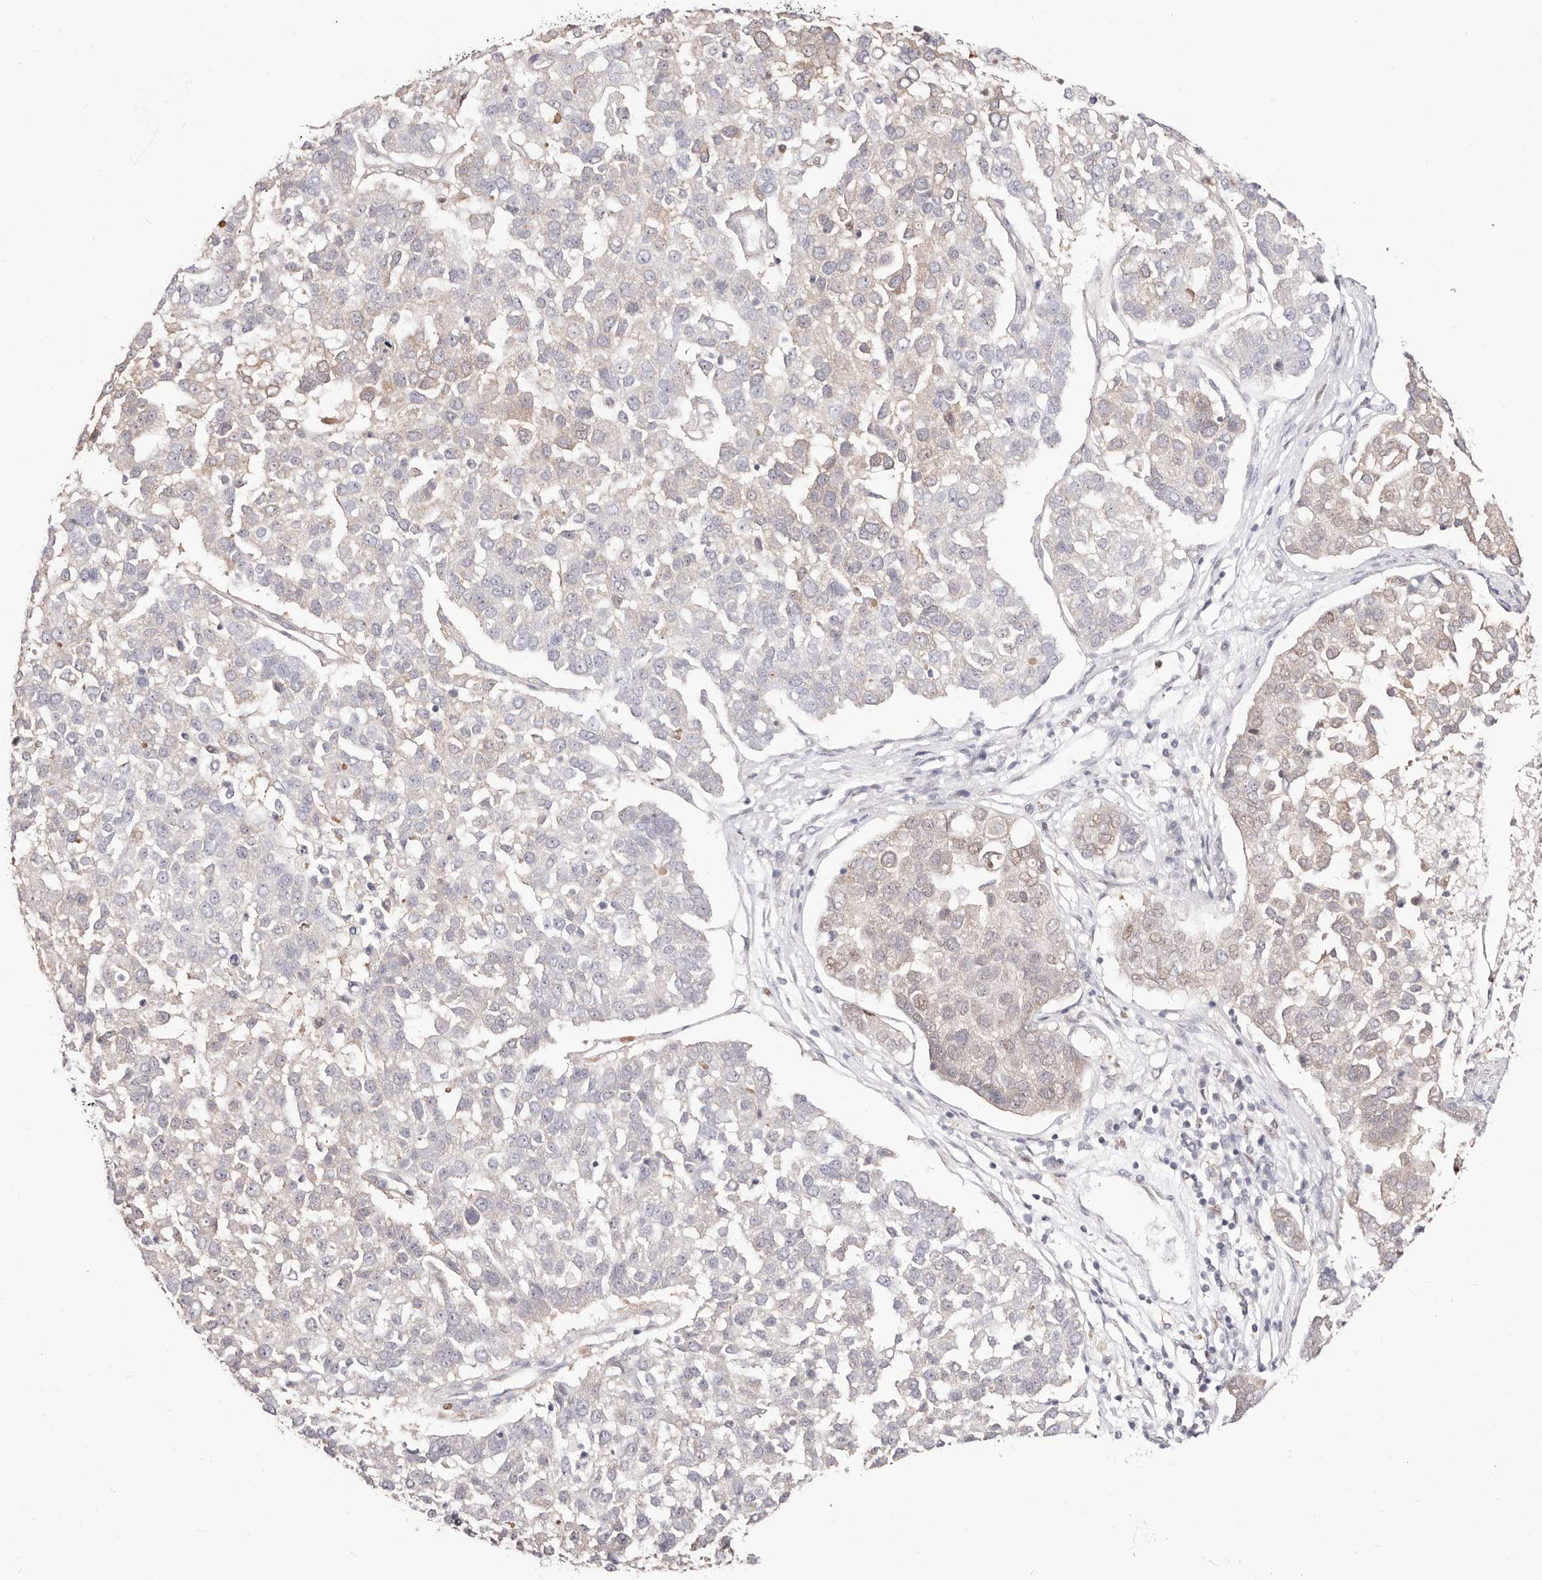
{"staining": {"intensity": "negative", "quantity": "none", "location": "none"}, "tissue": "pancreatic cancer", "cell_type": "Tumor cells", "image_type": "cancer", "snomed": [{"axis": "morphology", "description": "Adenocarcinoma, NOS"}, {"axis": "topography", "description": "Pancreas"}], "caption": "DAB (3,3'-diaminobenzidine) immunohistochemical staining of human pancreatic adenocarcinoma exhibits no significant expression in tumor cells. The staining was performed using DAB to visualize the protein expression in brown, while the nuclei were stained in blue with hematoxylin (Magnification: 20x).", "gene": "TKT", "patient": {"sex": "female", "age": 61}}